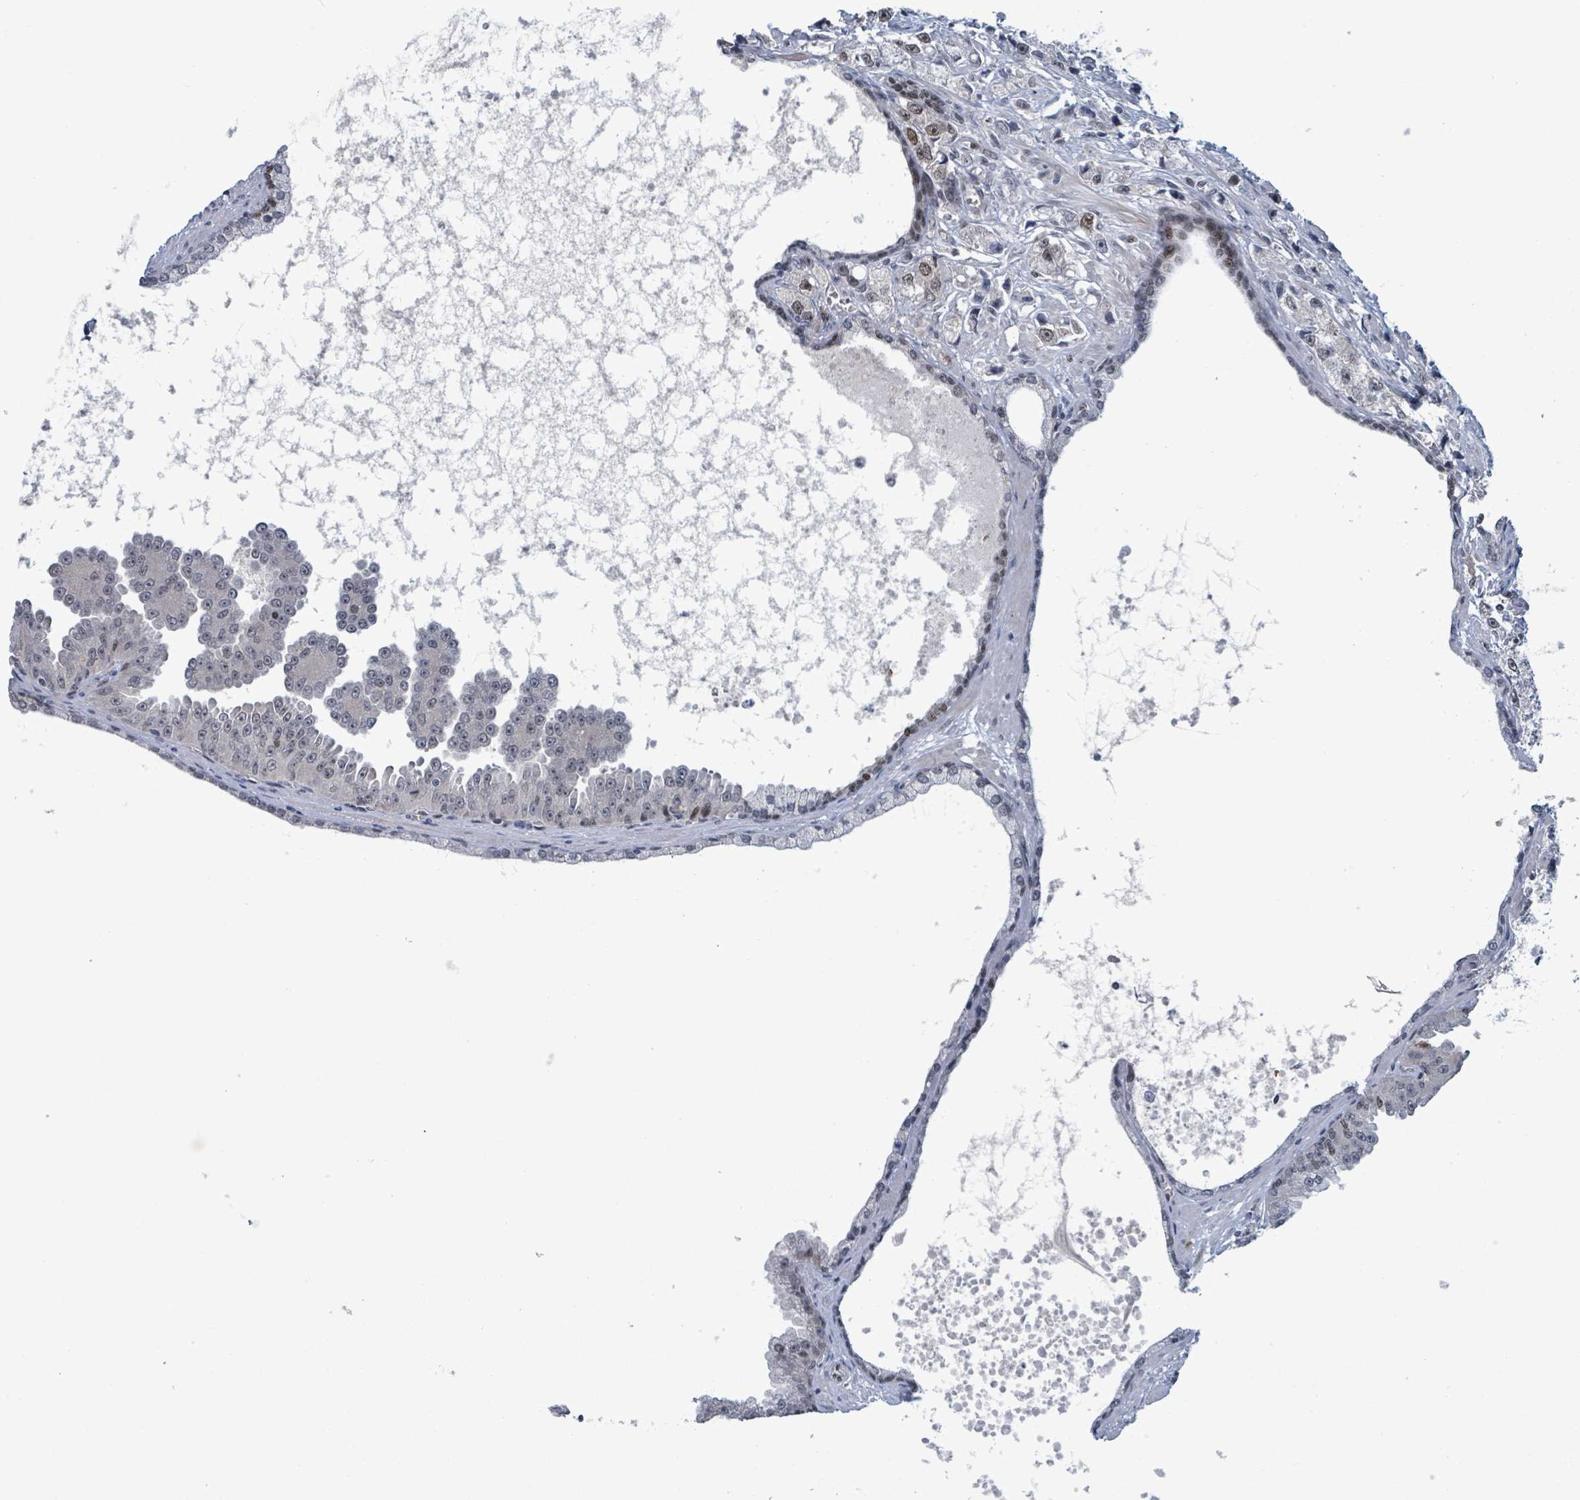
{"staining": {"intensity": "moderate", "quantity": "<25%", "location": "nuclear"}, "tissue": "prostate cancer", "cell_type": "Tumor cells", "image_type": "cancer", "snomed": [{"axis": "morphology", "description": "Adenocarcinoma, High grade"}, {"axis": "topography", "description": "Prostate"}], "caption": "IHC micrograph of human high-grade adenocarcinoma (prostate) stained for a protein (brown), which shows low levels of moderate nuclear positivity in approximately <25% of tumor cells.", "gene": "KLF3", "patient": {"sex": "male", "age": 74}}